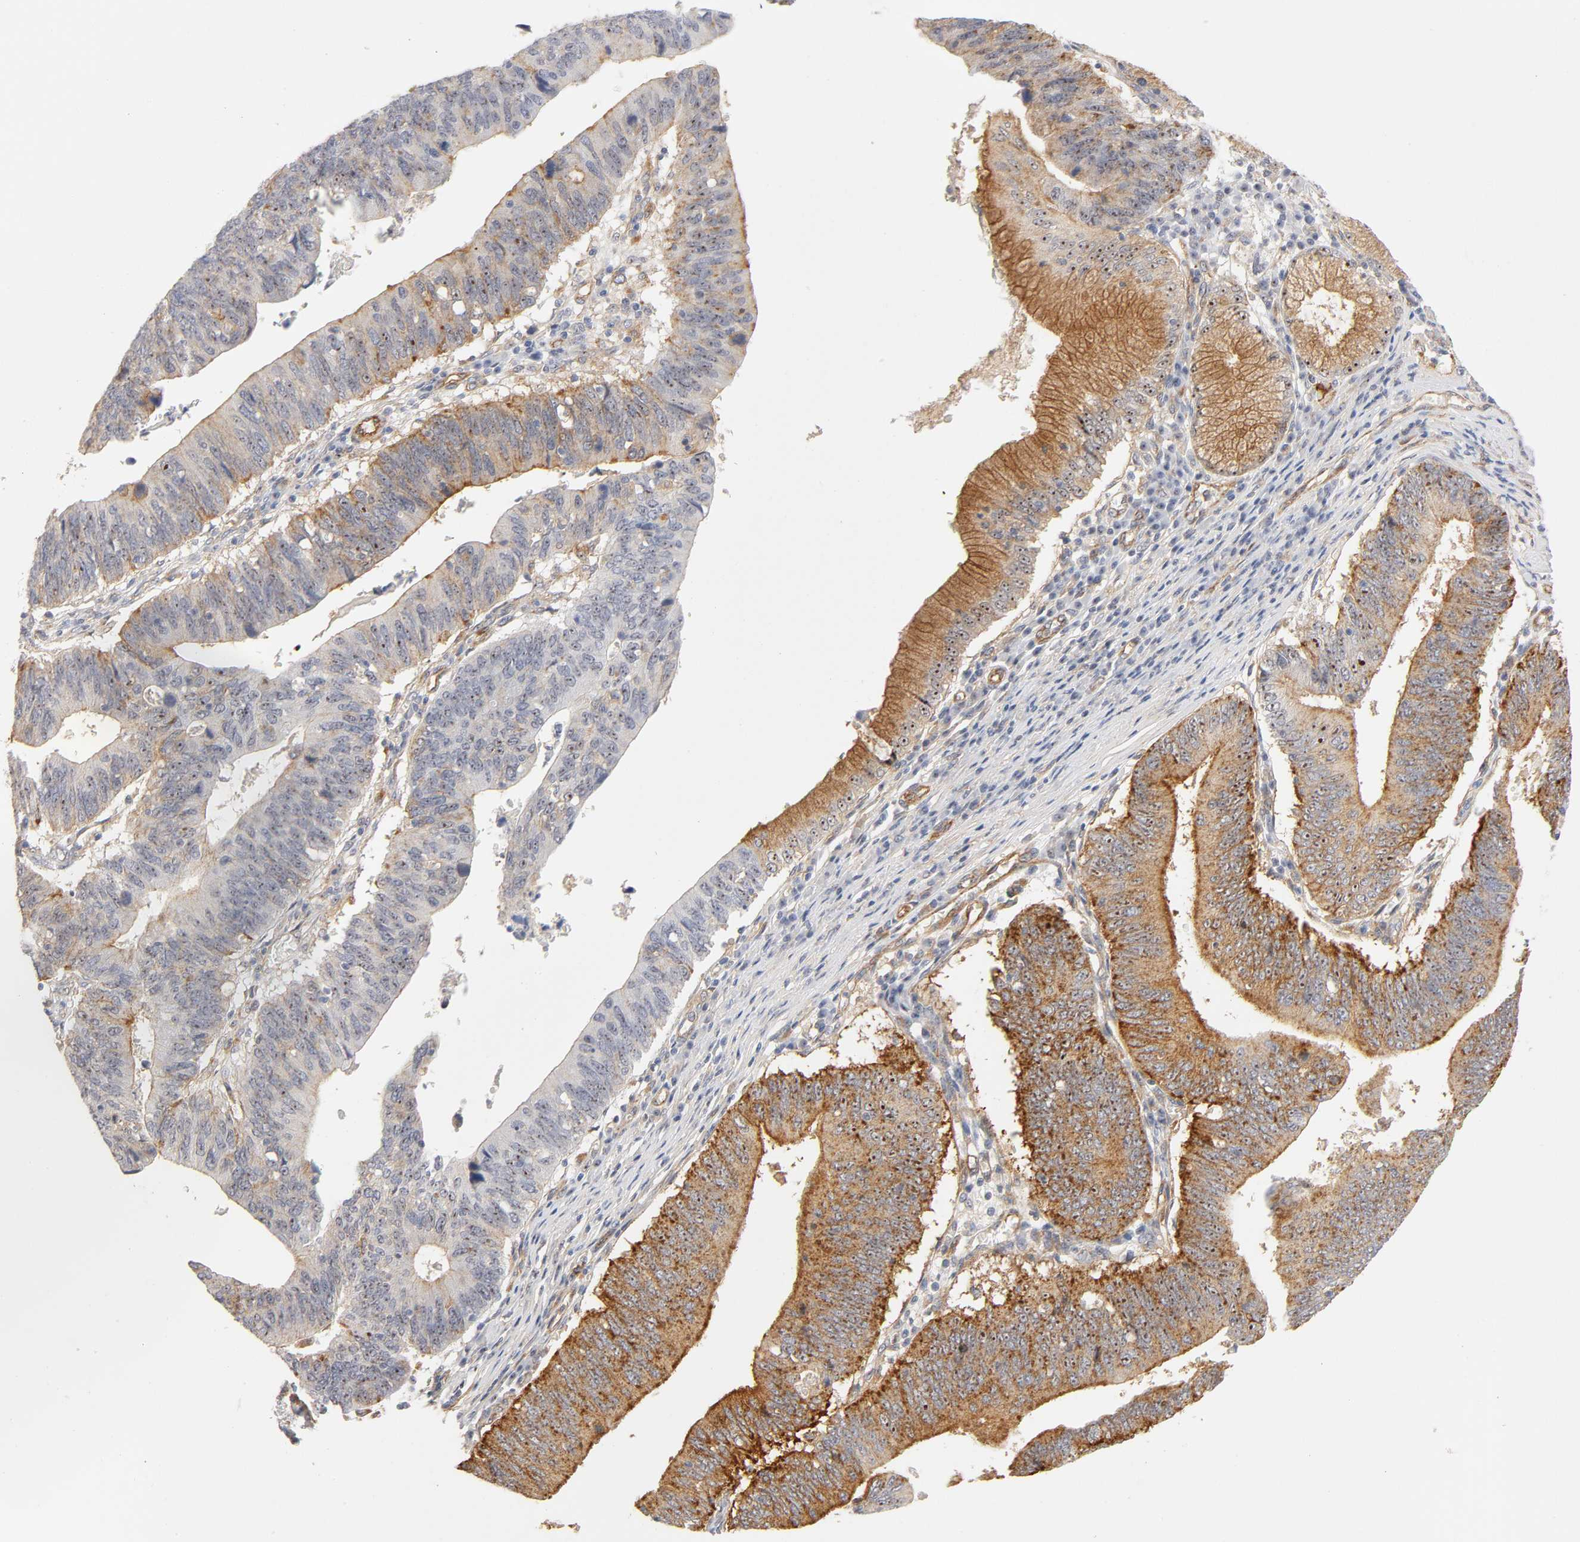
{"staining": {"intensity": "strong", "quantity": "25%-75%", "location": "cytoplasmic/membranous,nuclear"}, "tissue": "stomach cancer", "cell_type": "Tumor cells", "image_type": "cancer", "snomed": [{"axis": "morphology", "description": "Adenocarcinoma, NOS"}, {"axis": "topography", "description": "Stomach"}], "caption": "Stomach cancer (adenocarcinoma) stained for a protein shows strong cytoplasmic/membranous and nuclear positivity in tumor cells. (DAB IHC with brightfield microscopy, high magnification).", "gene": "PLD1", "patient": {"sex": "male", "age": 59}}